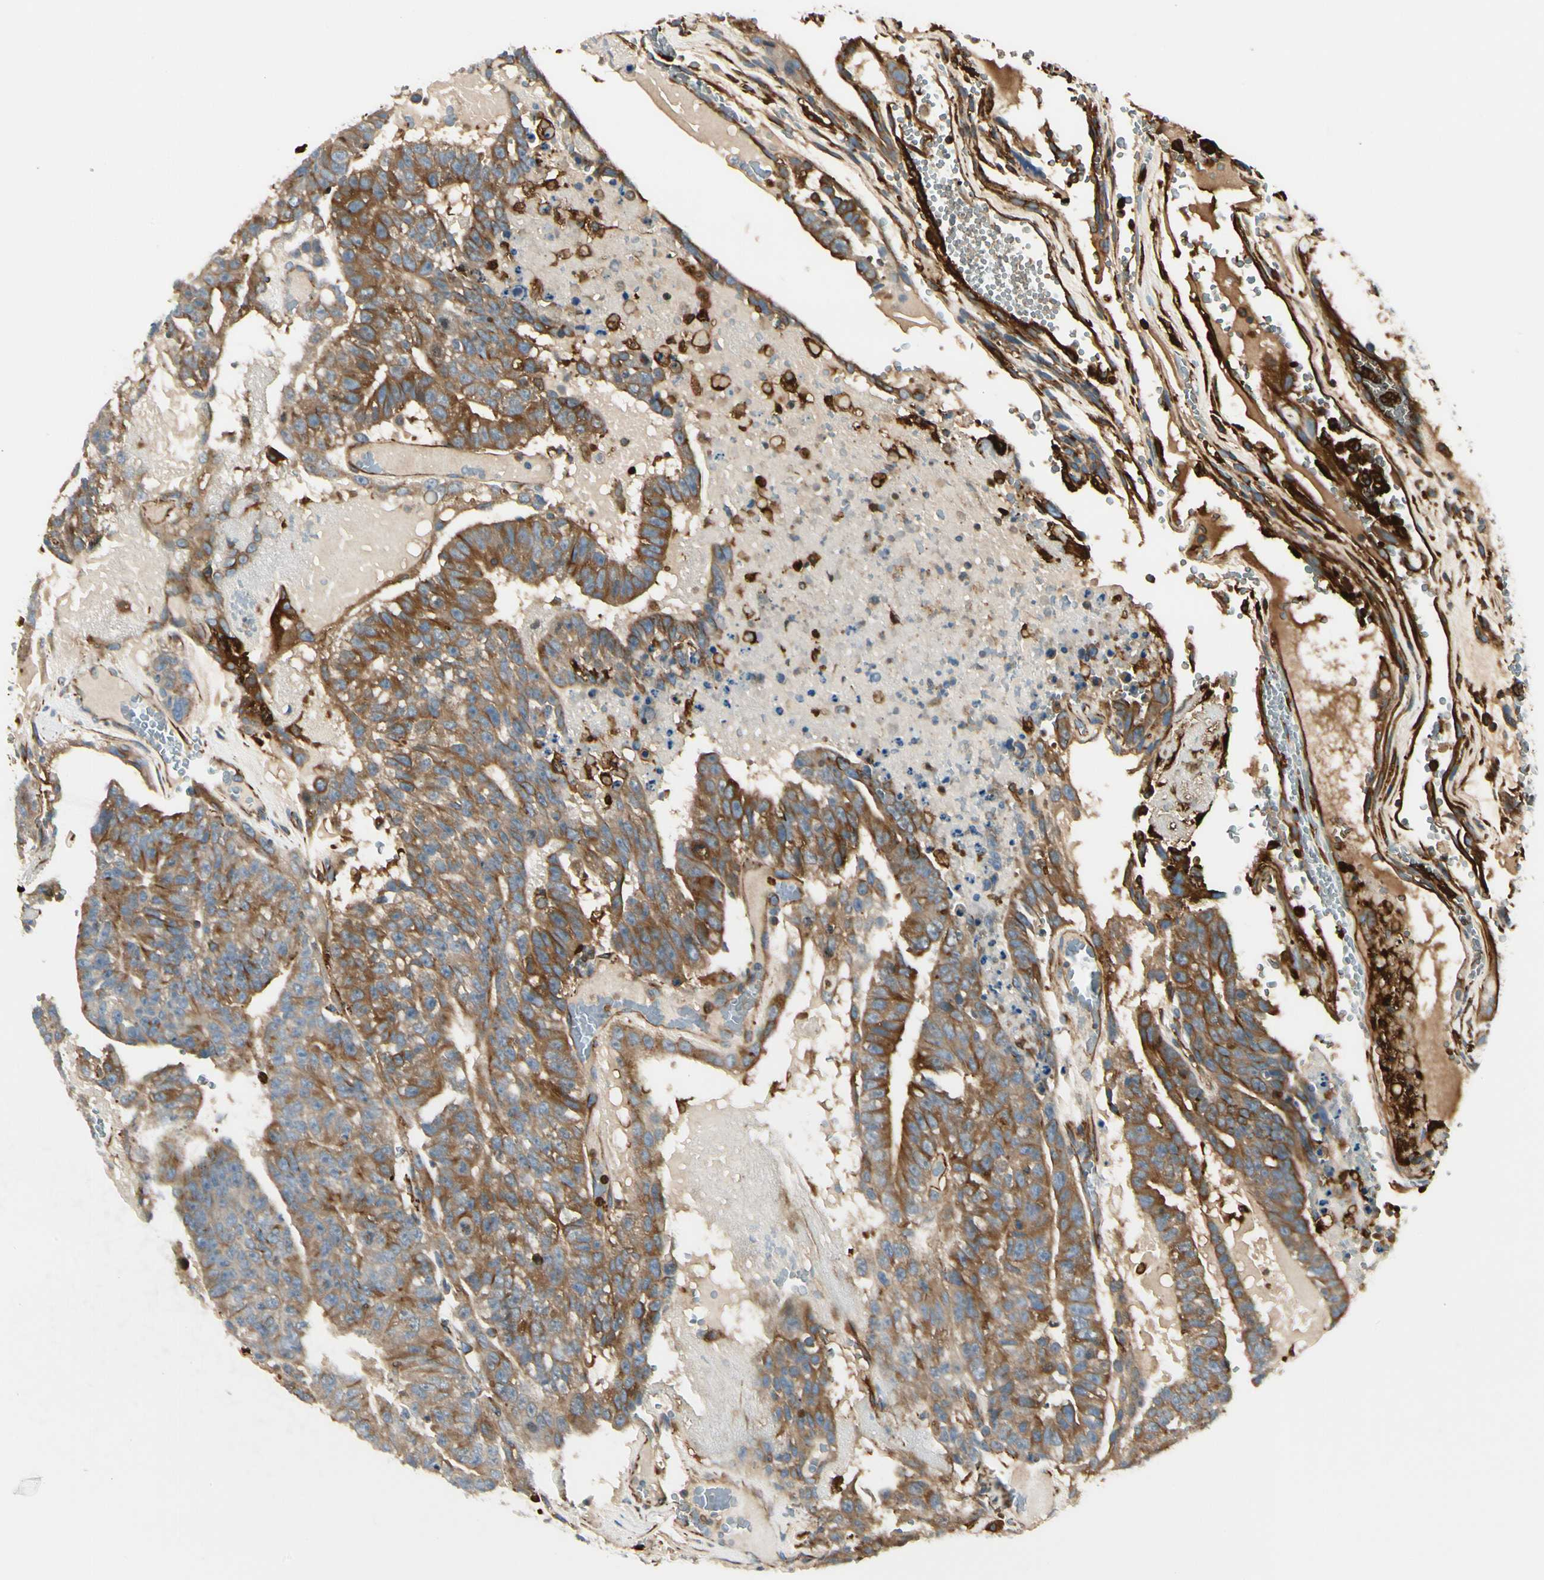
{"staining": {"intensity": "strong", "quantity": ">75%", "location": "cytoplasmic/membranous"}, "tissue": "testis cancer", "cell_type": "Tumor cells", "image_type": "cancer", "snomed": [{"axis": "morphology", "description": "Seminoma, NOS"}, {"axis": "morphology", "description": "Carcinoma, Embryonal, NOS"}, {"axis": "topography", "description": "Testis"}], "caption": "Immunohistochemistry (IHC) of seminoma (testis) displays high levels of strong cytoplasmic/membranous expression in approximately >75% of tumor cells.", "gene": "FTH1", "patient": {"sex": "male", "age": 52}}